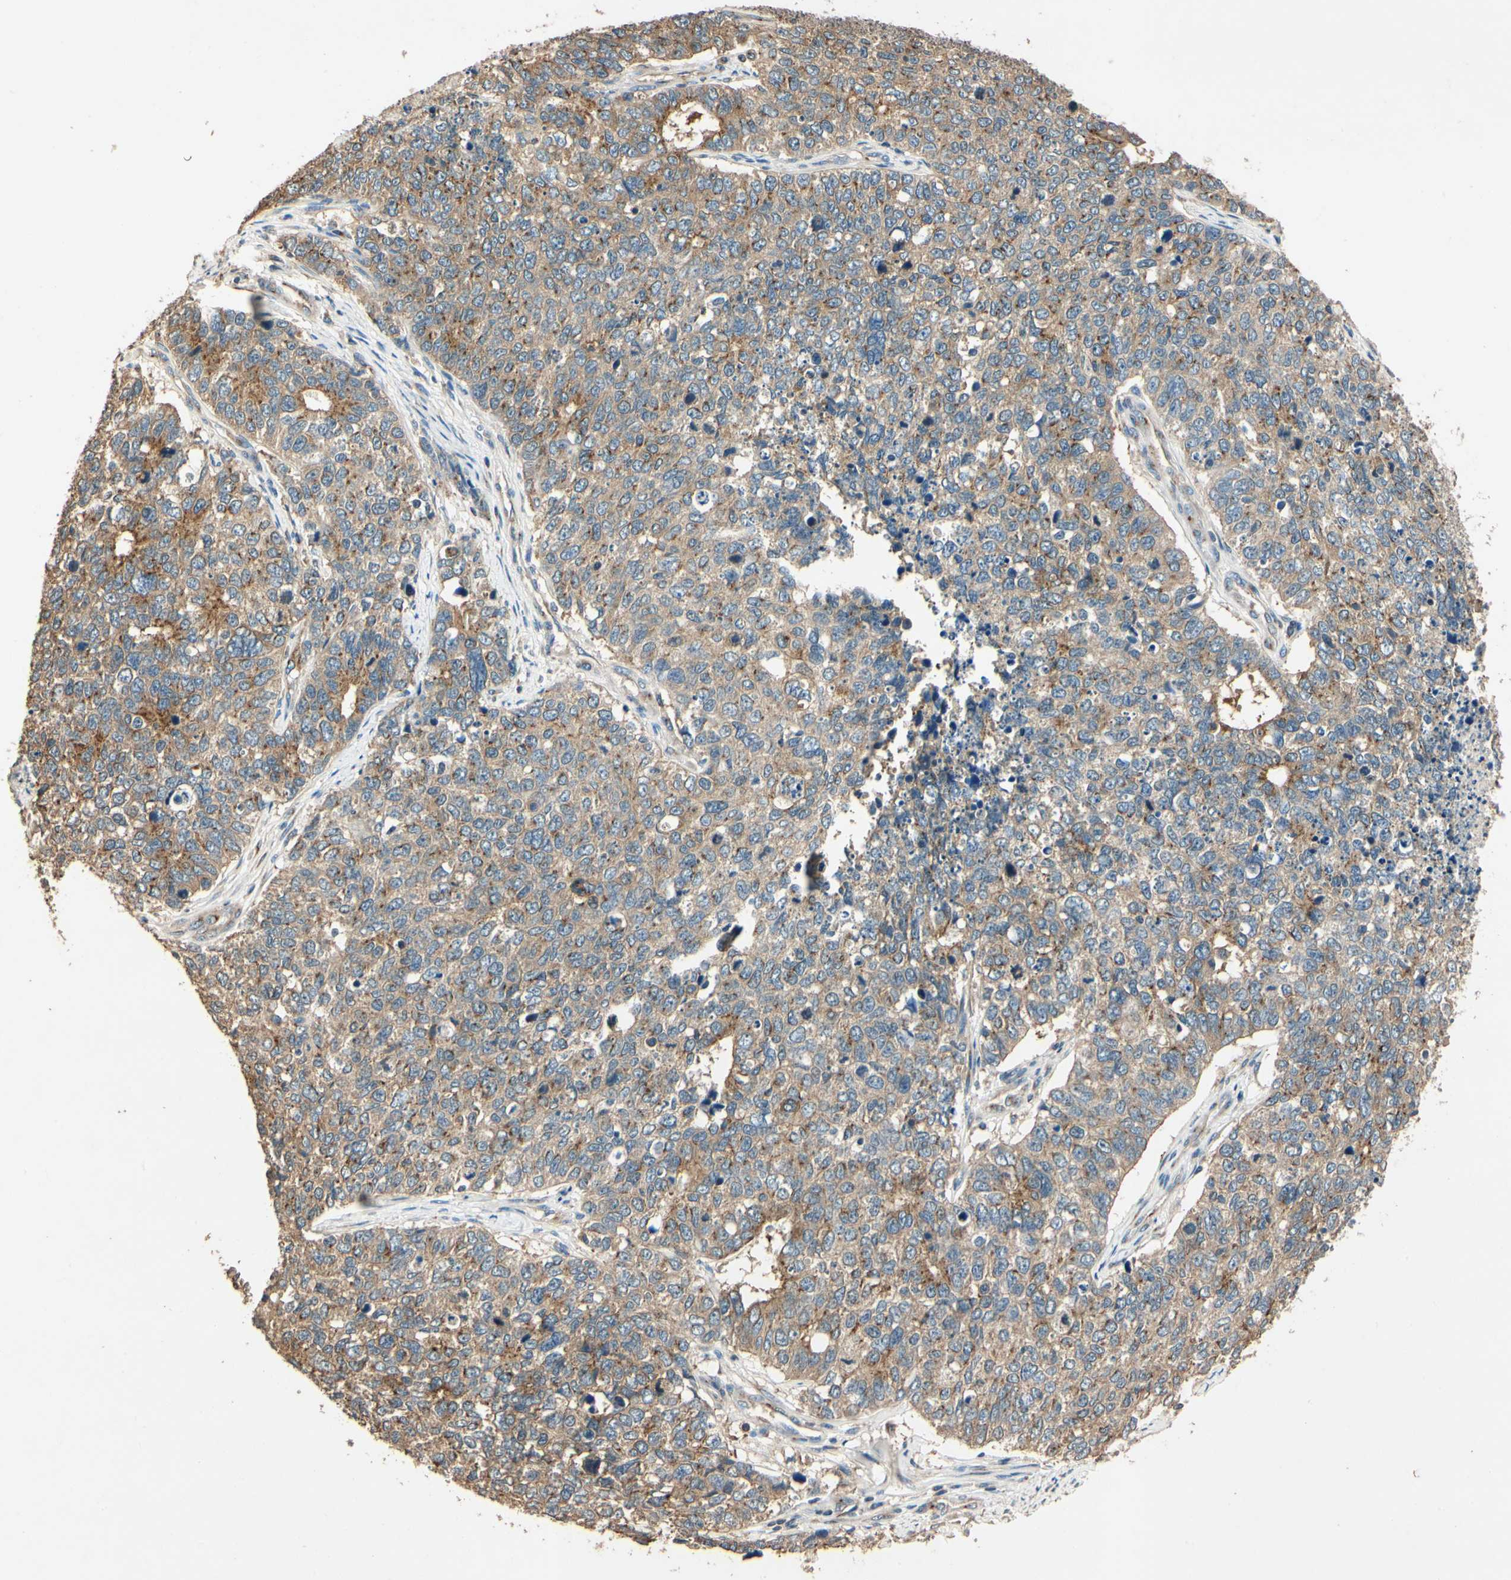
{"staining": {"intensity": "moderate", "quantity": ">75%", "location": "cytoplasmic/membranous"}, "tissue": "cervical cancer", "cell_type": "Tumor cells", "image_type": "cancer", "snomed": [{"axis": "morphology", "description": "Squamous cell carcinoma, NOS"}, {"axis": "topography", "description": "Cervix"}], "caption": "Squamous cell carcinoma (cervical) was stained to show a protein in brown. There is medium levels of moderate cytoplasmic/membranous positivity in approximately >75% of tumor cells.", "gene": "AKAP9", "patient": {"sex": "female", "age": 63}}